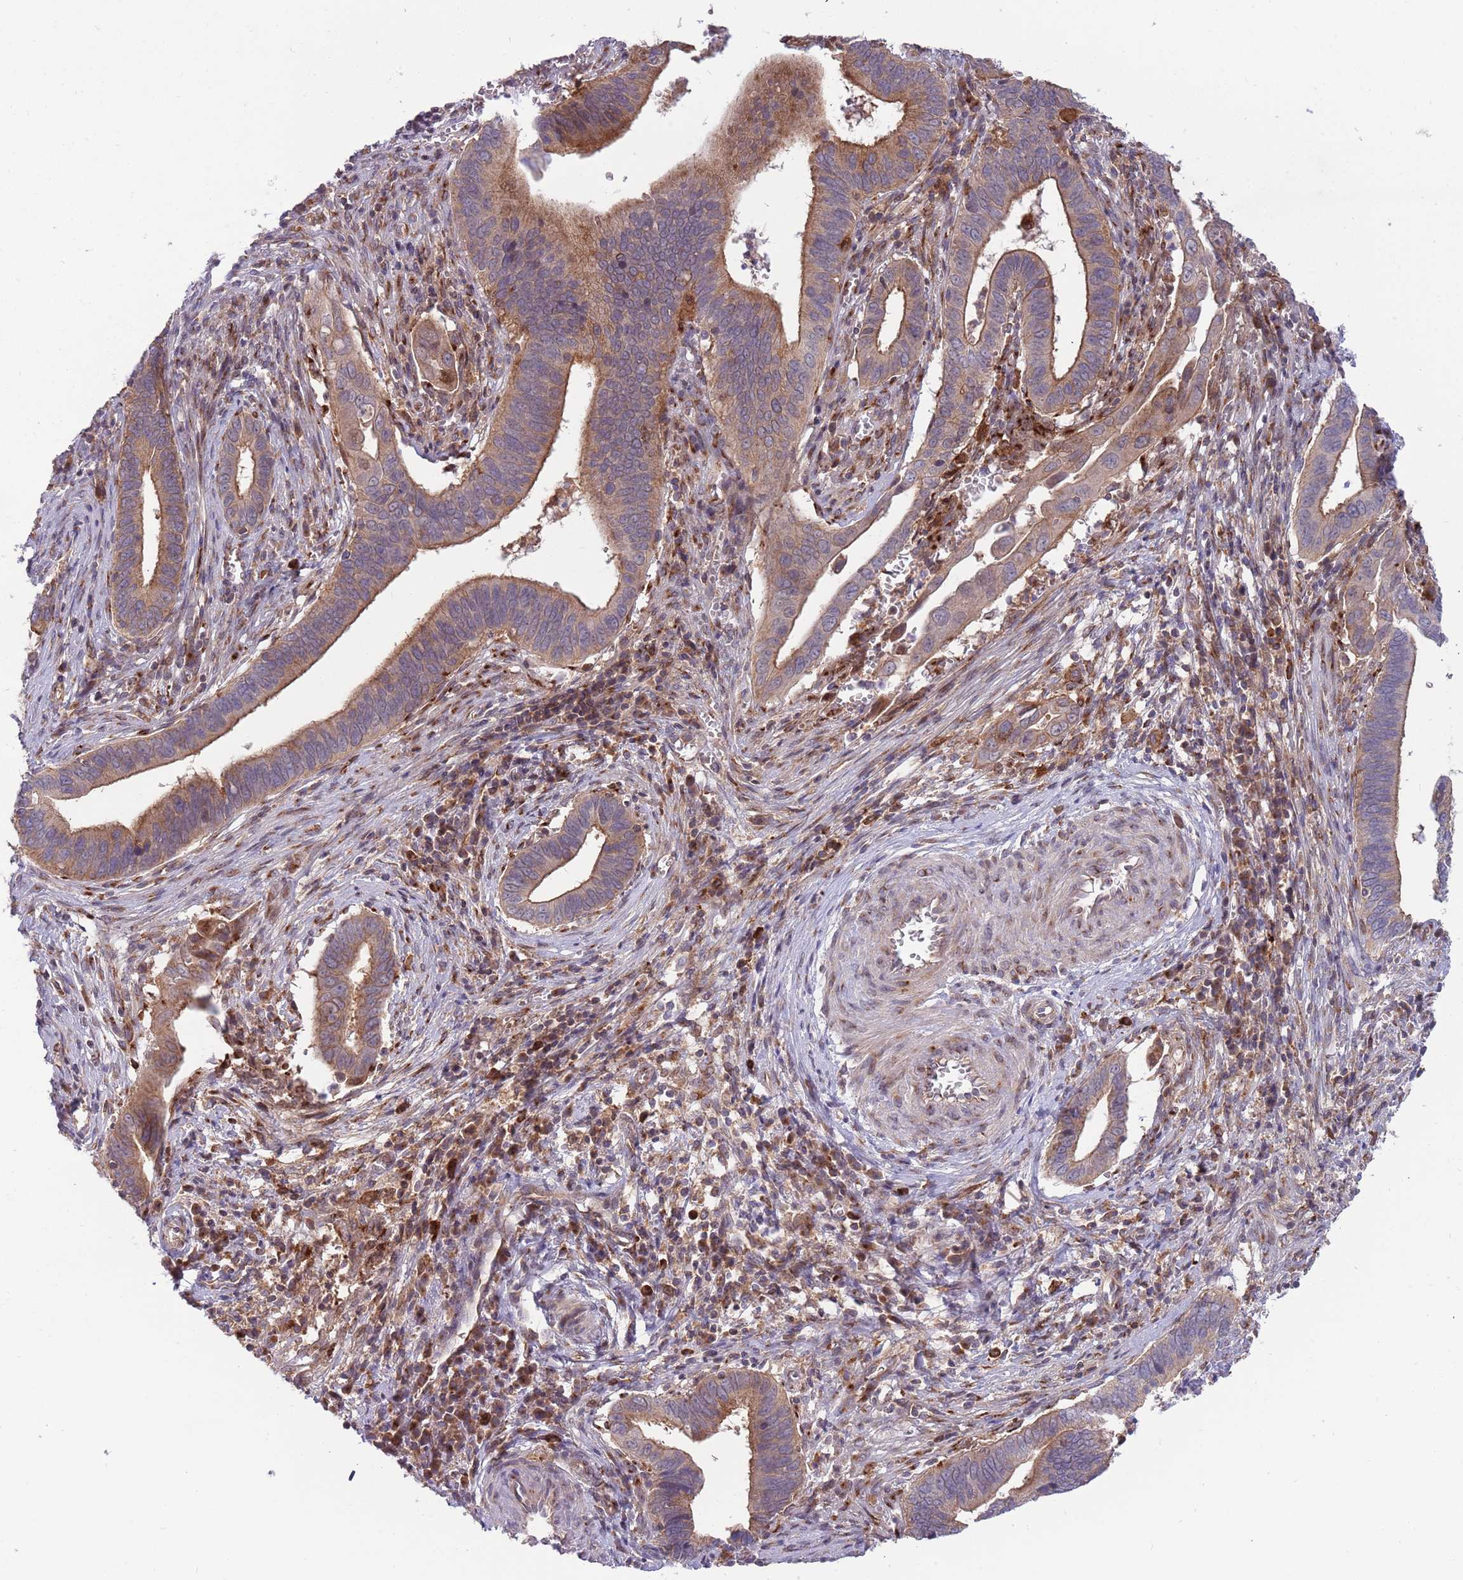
{"staining": {"intensity": "moderate", "quantity": ">75%", "location": "cytoplasmic/membranous"}, "tissue": "cervical cancer", "cell_type": "Tumor cells", "image_type": "cancer", "snomed": [{"axis": "morphology", "description": "Adenocarcinoma, NOS"}, {"axis": "topography", "description": "Cervix"}], "caption": "IHC (DAB) staining of cervical adenocarcinoma demonstrates moderate cytoplasmic/membranous protein positivity in about >75% of tumor cells.", "gene": "BTBD7", "patient": {"sex": "female", "age": 42}}